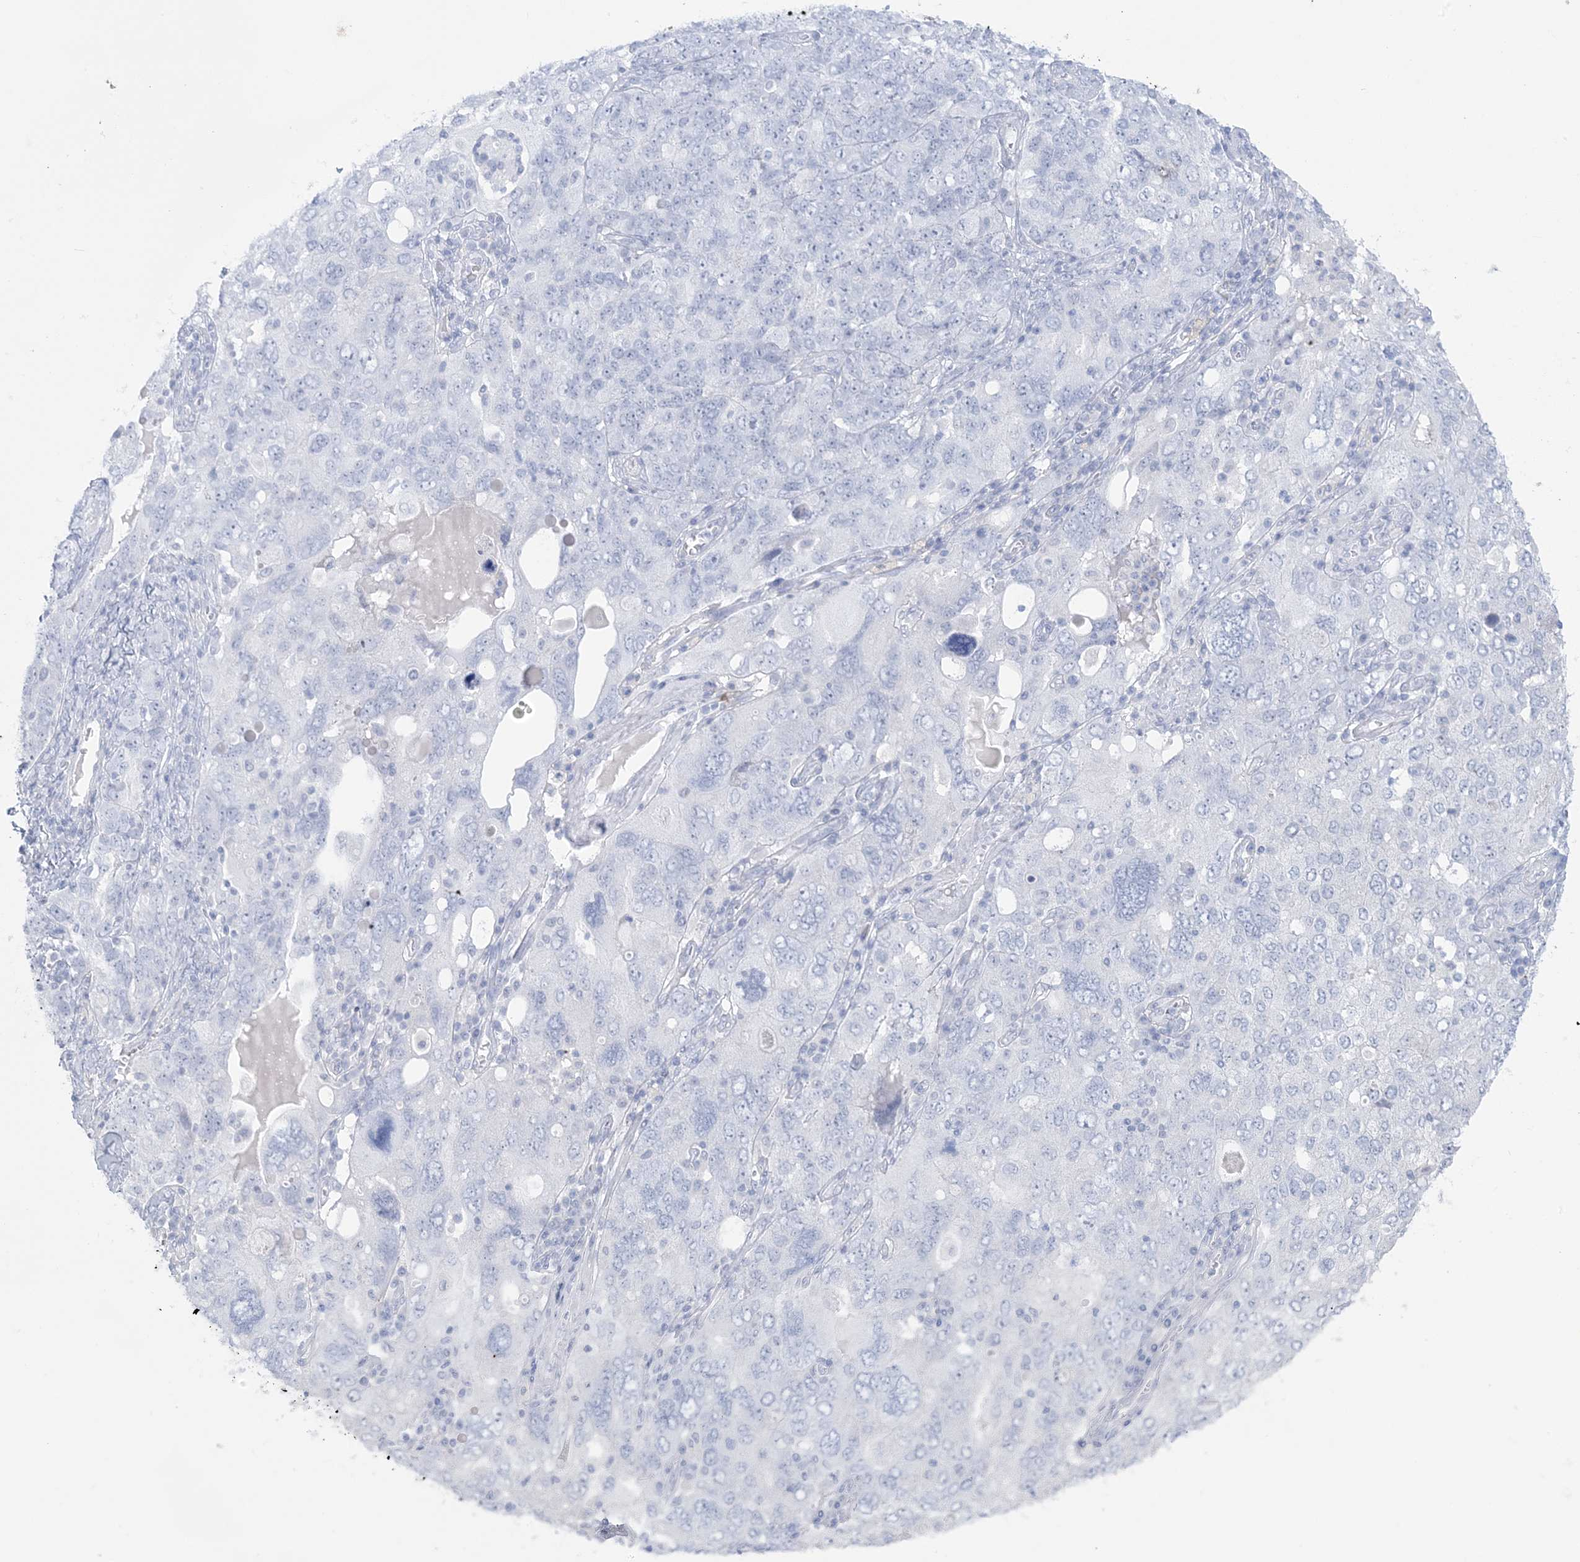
{"staining": {"intensity": "negative", "quantity": "none", "location": "none"}, "tissue": "ovarian cancer", "cell_type": "Tumor cells", "image_type": "cancer", "snomed": [{"axis": "morphology", "description": "Carcinoma, endometroid"}, {"axis": "topography", "description": "Ovary"}], "caption": "Histopathology image shows no protein positivity in tumor cells of ovarian cancer tissue.", "gene": "AGXT", "patient": {"sex": "female", "age": 62}}